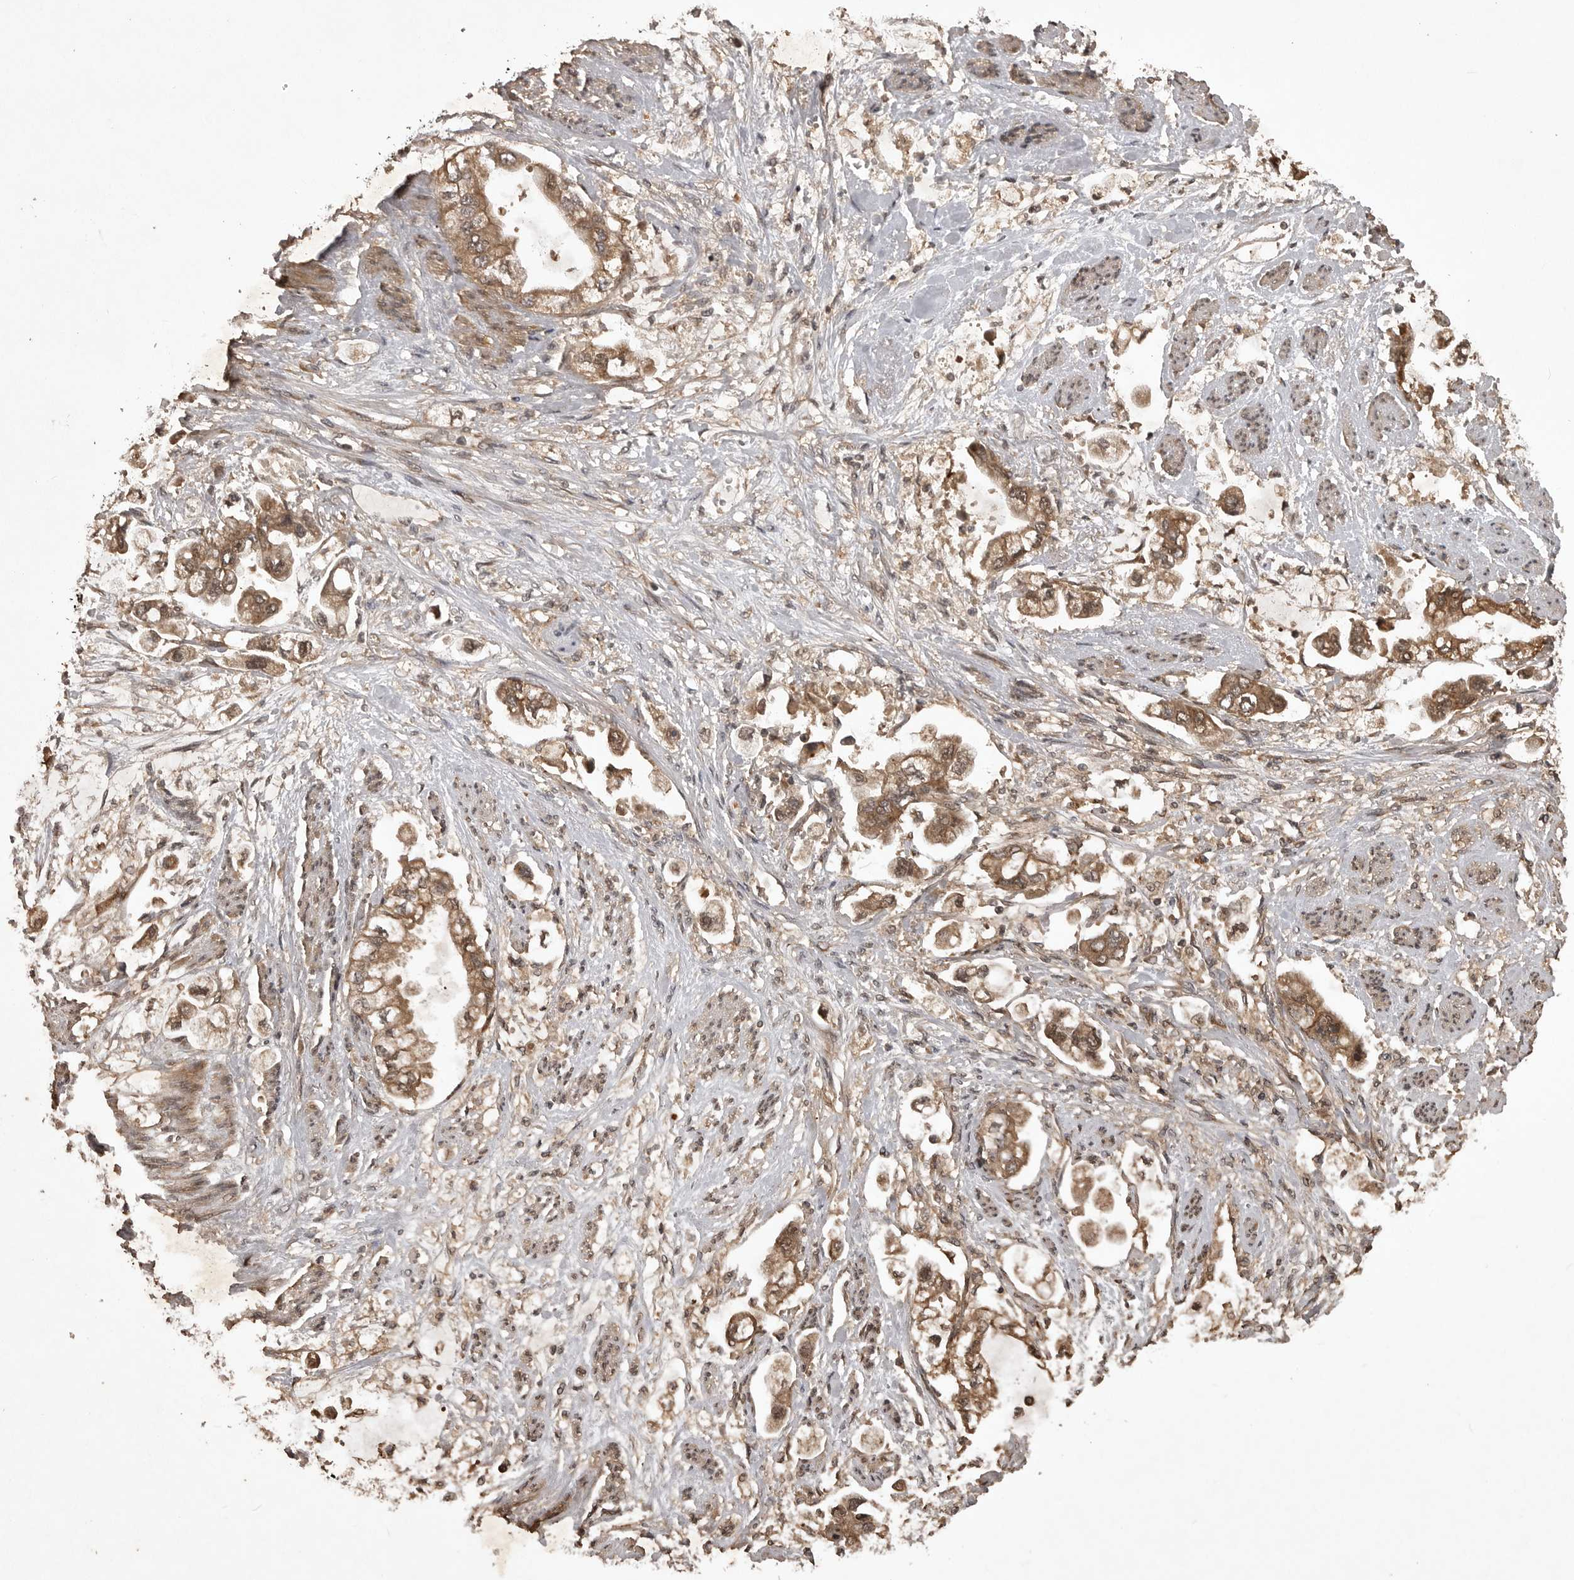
{"staining": {"intensity": "moderate", "quantity": ">75%", "location": "cytoplasmic/membranous,nuclear"}, "tissue": "stomach cancer", "cell_type": "Tumor cells", "image_type": "cancer", "snomed": [{"axis": "morphology", "description": "Adenocarcinoma, NOS"}, {"axis": "topography", "description": "Stomach"}], "caption": "A histopathology image showing moderate cytoplasmic/membranous and nuclear expression in approximately >75% of tumor cells in stomach cancer, as visualized by brown immunohistochemical staining.", "gene": "AKAP7", "patient": {"sex": "male", "age": 62}}